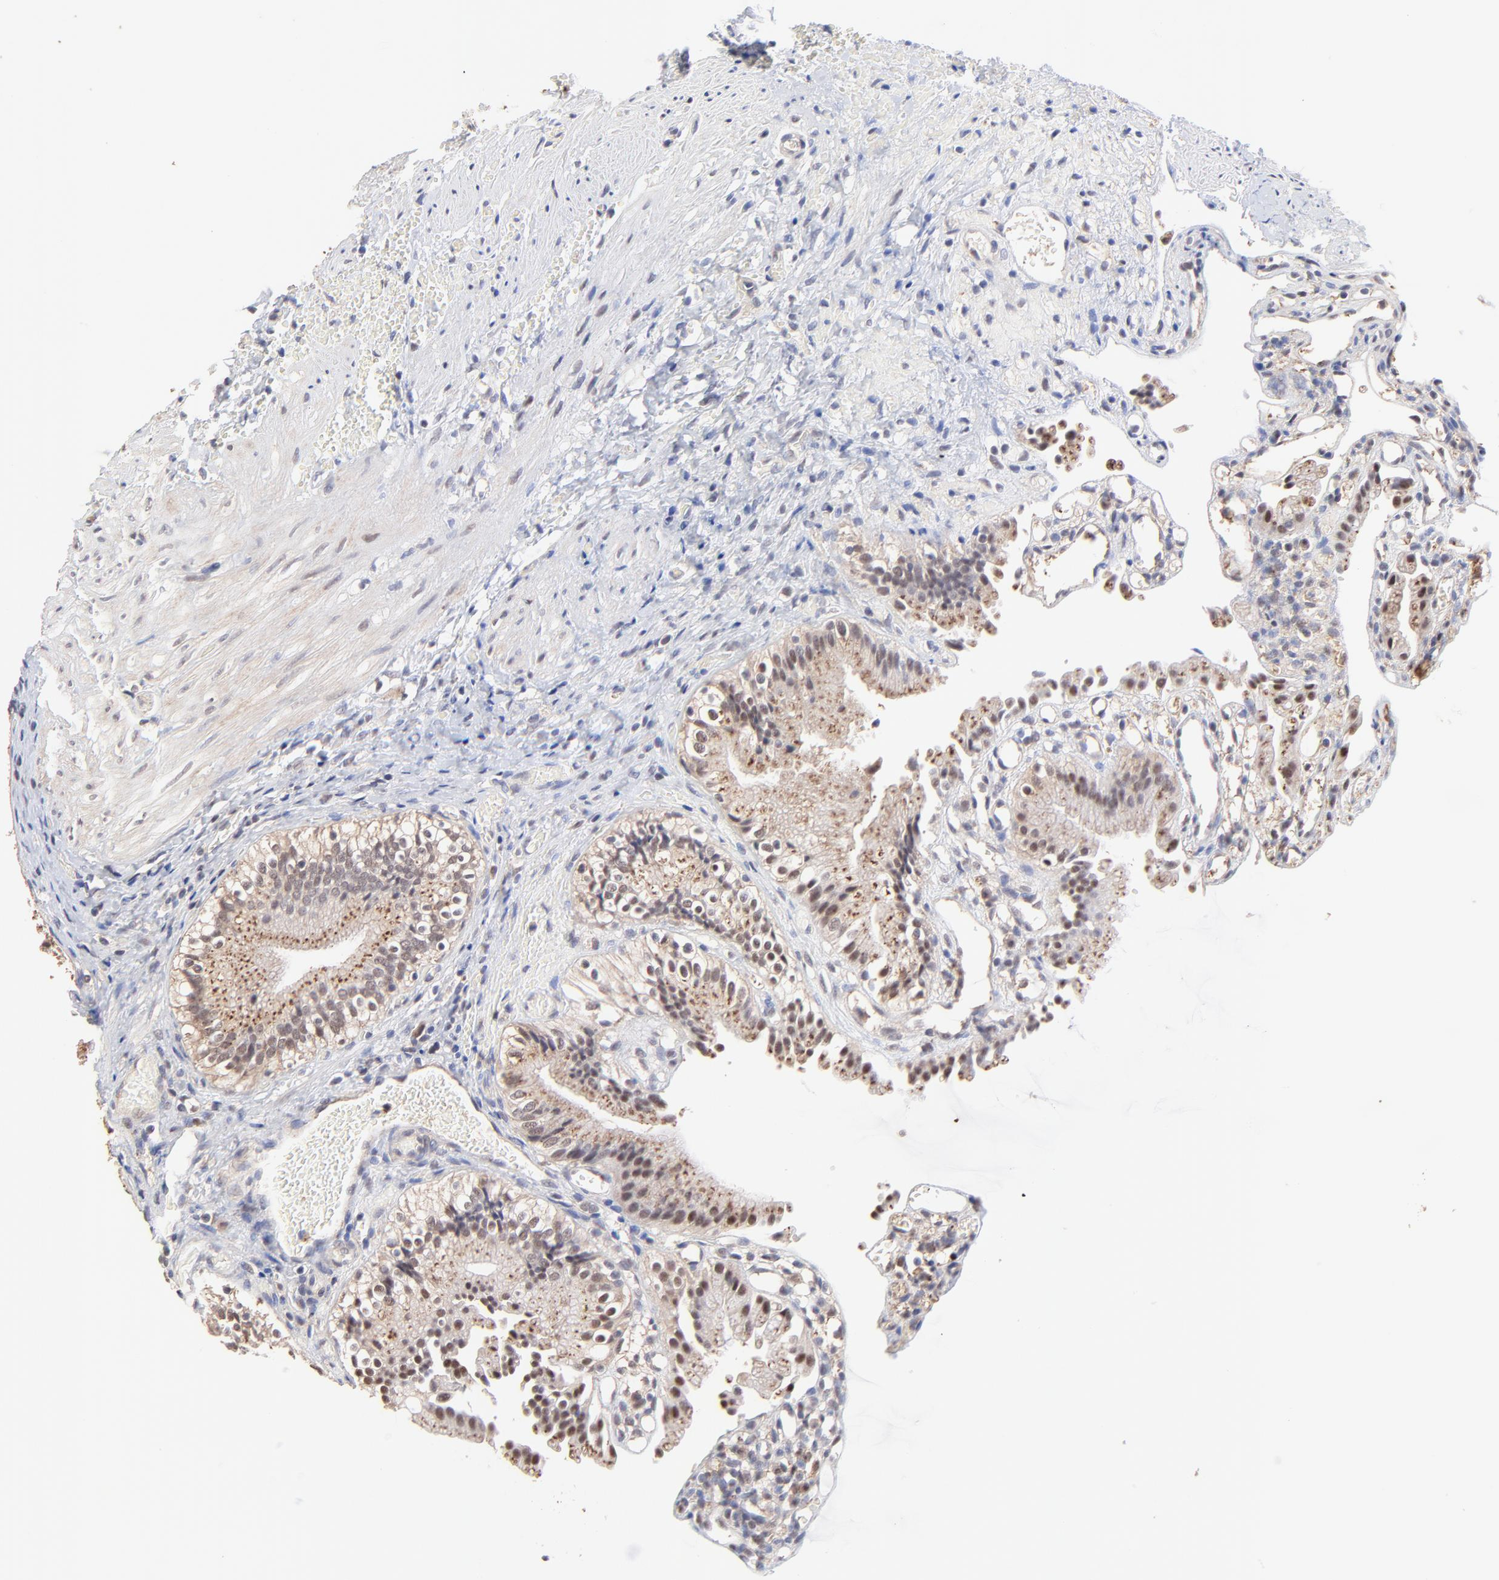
{"staining": {"intensity": "moderate", "quantity": ">75%", "location": "cytoplasmic/membranous"}, "tissue": "gallbladder", "cell_type": "Glandular cells", "image_type": "normal", "snomed": [{"axis": "morphology", "description": "Normal tissue, NOS"}, {"axis": "topography", "description": "Gallbladder"}], "caption": "DAB (3,3'-diaminobenzidine) immunohistochemical staining of normal gallbladder exhibits moderate cytoplasmic/membranous protein positivity in about >75% of glandular cells. The protein is stained brown, and the nuclei are stained in blue (DAB (3,3'-diaminobenzidine) IHC with brightfield microscopy, high magnification).", "gene": "PSMA6", "patient": {"sex": "male", "age": 65}}